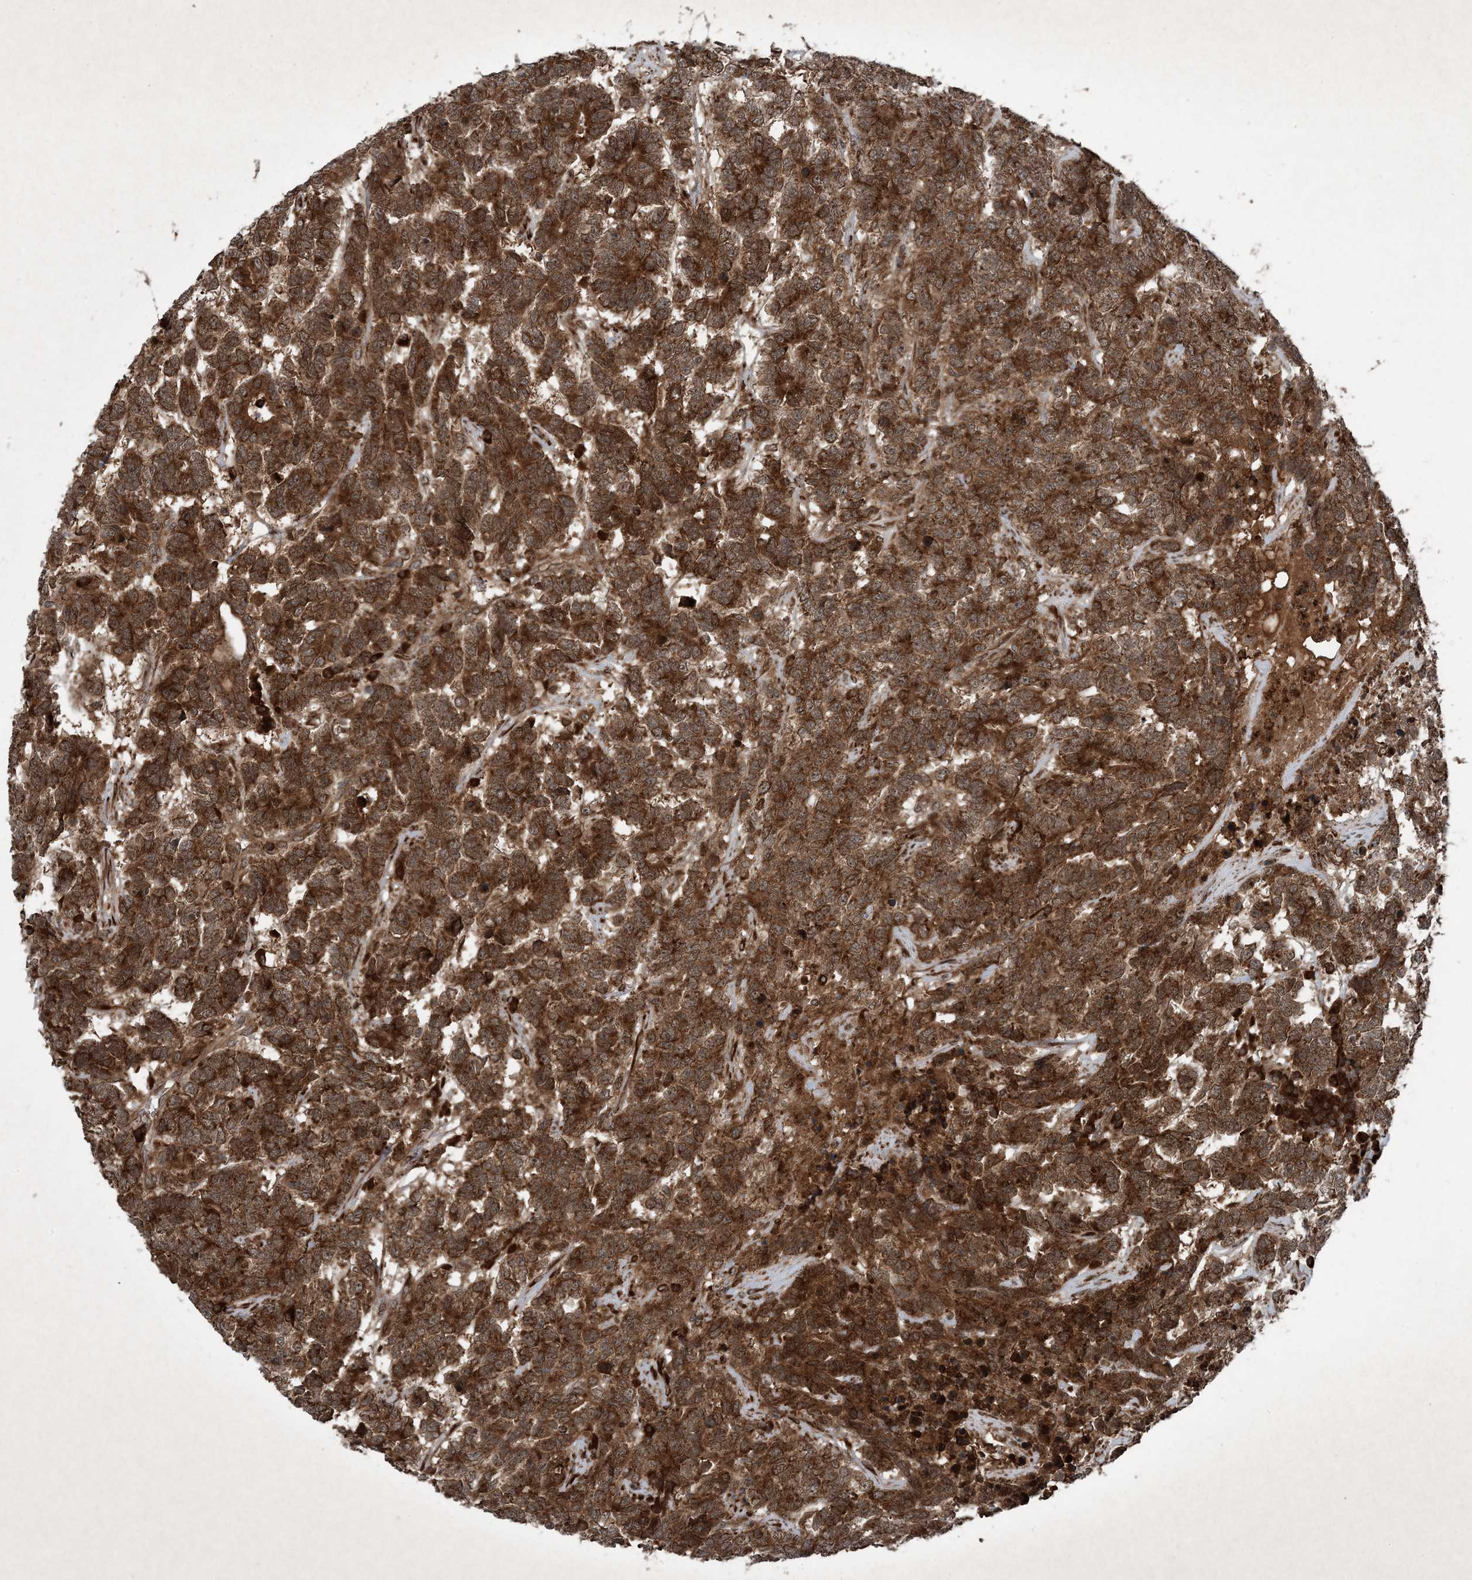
{"staining": {"intensity": "strong", "quantity": ">75%", "location": "cytoplasmic/membranous"}, "tissue": "testis cancer", "cell_type": "Tumor cells", "image_type": "cancer", "snomed": [{"axis": "morphology", "description": "Carcinoma, Embryonal, NOS"}, {"axis": "topography", "description": "Testis"}], "caption": "Human embryonal carcinoma (testis) stained for a protein (brown) displays strong cytoplasmic/membranous positive positivity in about >75% of tumor cells.", "gene": "GNG5", "patient": {"sex": "male", "age": 26}}